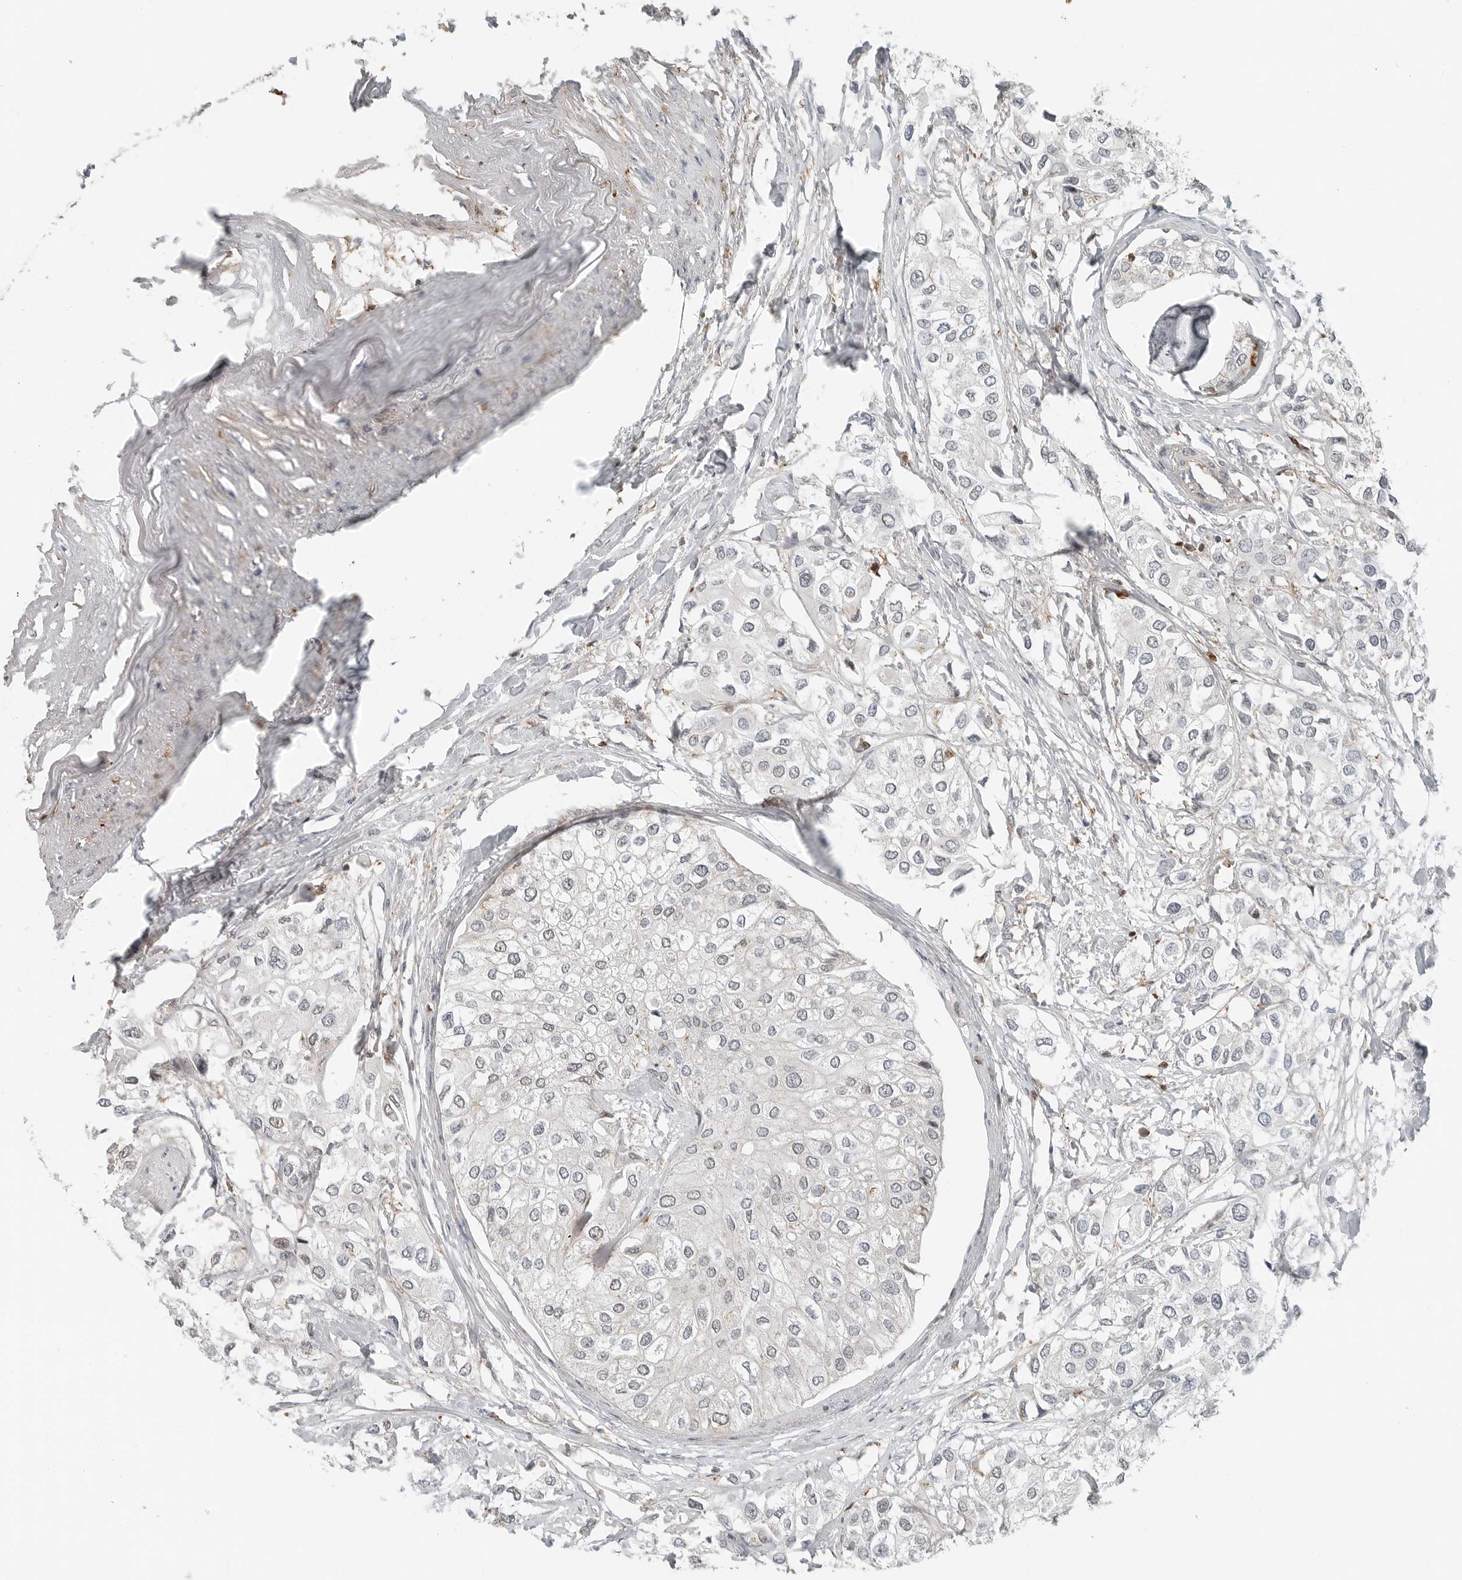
{"staining": {"intensity": "negative", "quantity": "none", "location": "none"}, "tissue": "urothelial cancer", "cell_type": "Tumor cells", "image_type": "cancer", "snomed": [{"axis": "morphology", "description": "Urothelial carcinoma, High grade"}, {"axis": "topography", "description": "Urinary bladder"}], "caption": "Tumor cells are negative for protein expression in human urothelial carcinoma (high-grade).", "gene": "LEFTY2", "patient": {"sex": "male", "age": 64}}